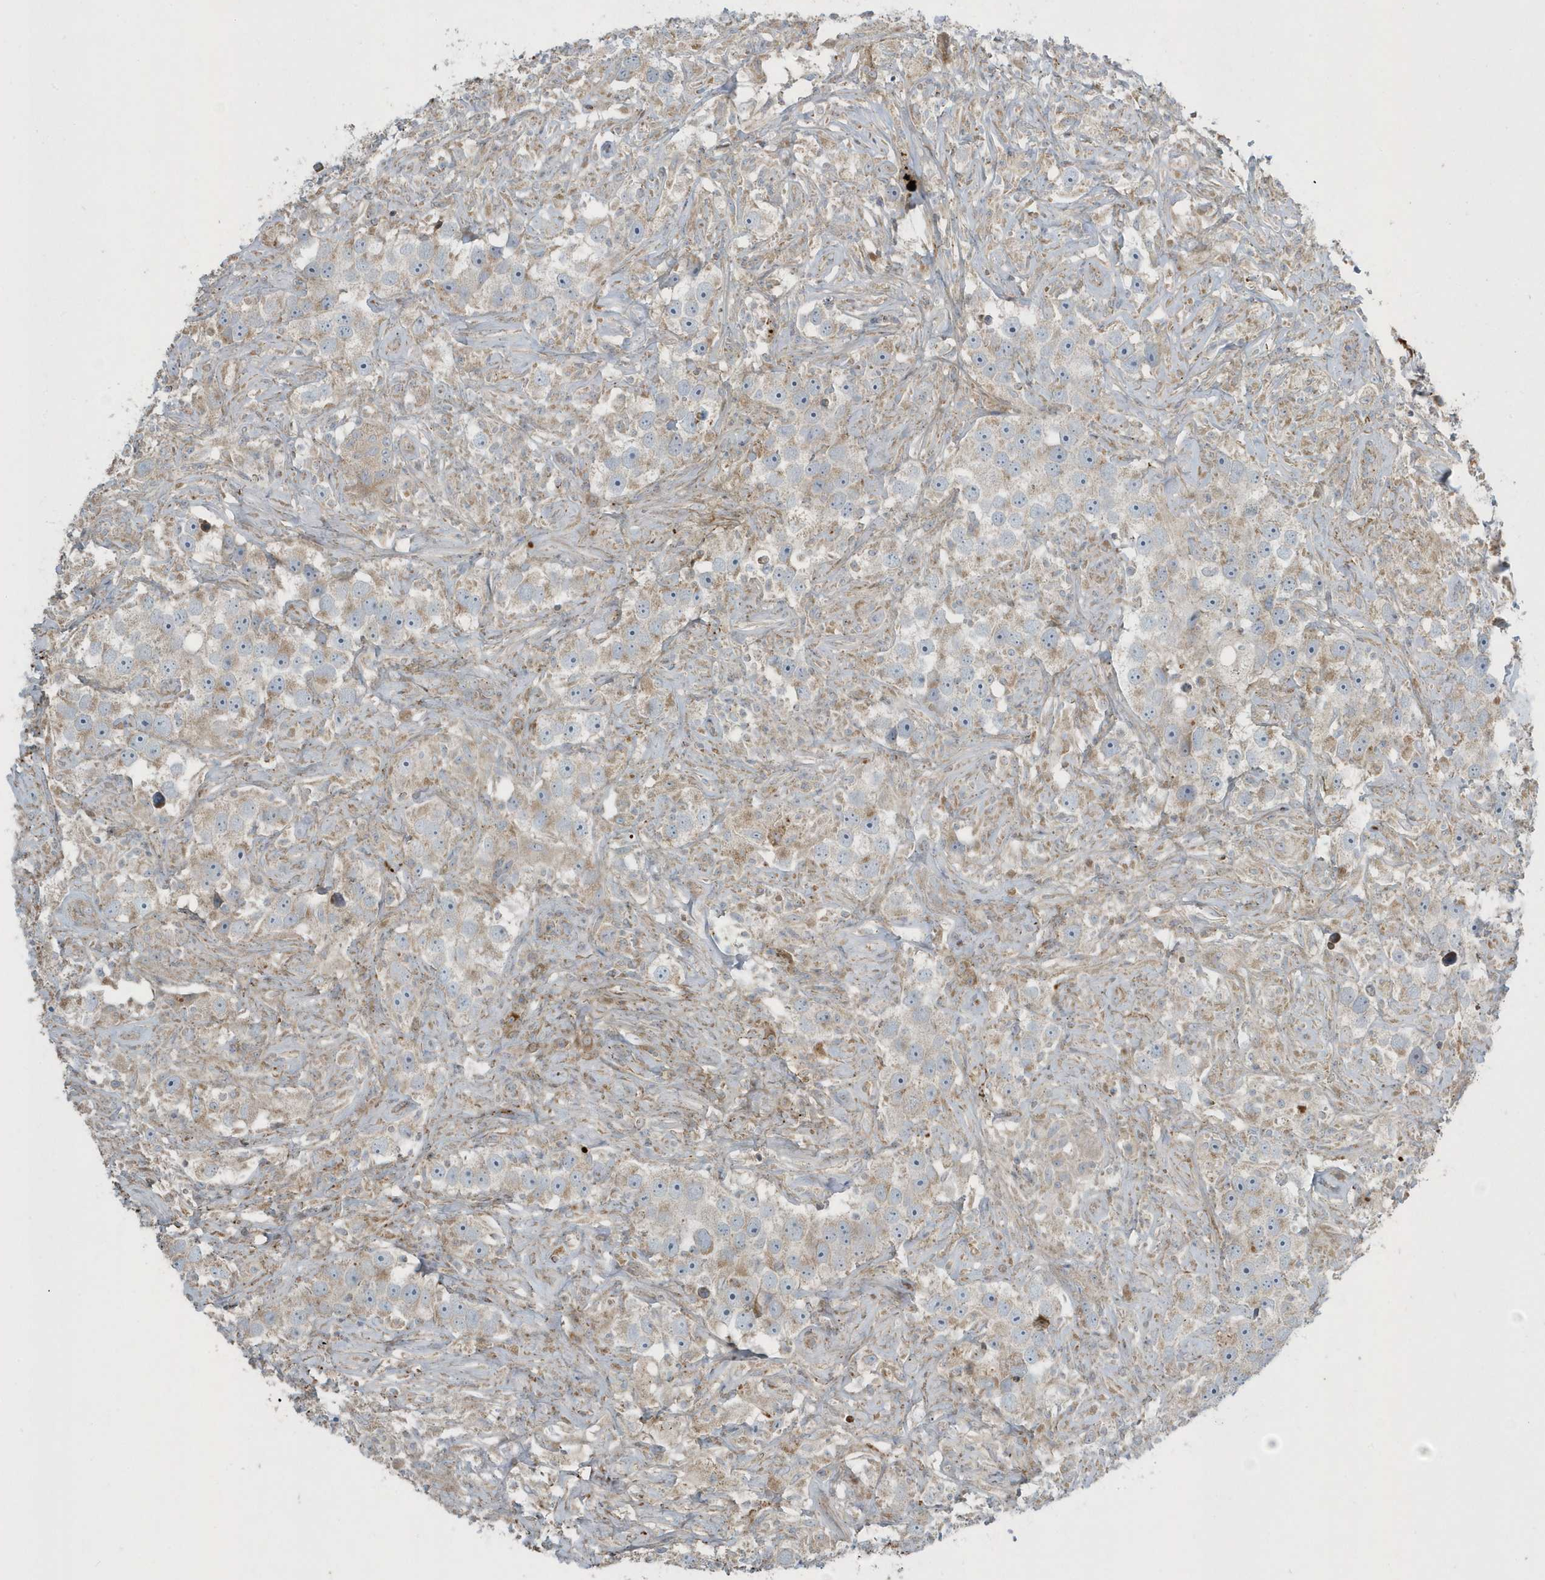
{"staining": {"intensity": "weak", "quantity": "25%-75%", "location": "cytoplasmic/membranous"}, "tissue": "testis cancer", "cell_type": "Tumor cells", "image_type": "cancer", "snomed": [{"axis": "morphology", "description": "Seminoma, NOS"}, {"axis": "topography", "description": "Testis"}], "caption": "About 25%-75% of tumor cells in seminoma (testis) reveal weak cytoplasmic/membranous protein positivity as visualized by brown immunohistochemical staining.", "gene": "SLC38A2", "patient": {"sex": "male", "age": 49}}